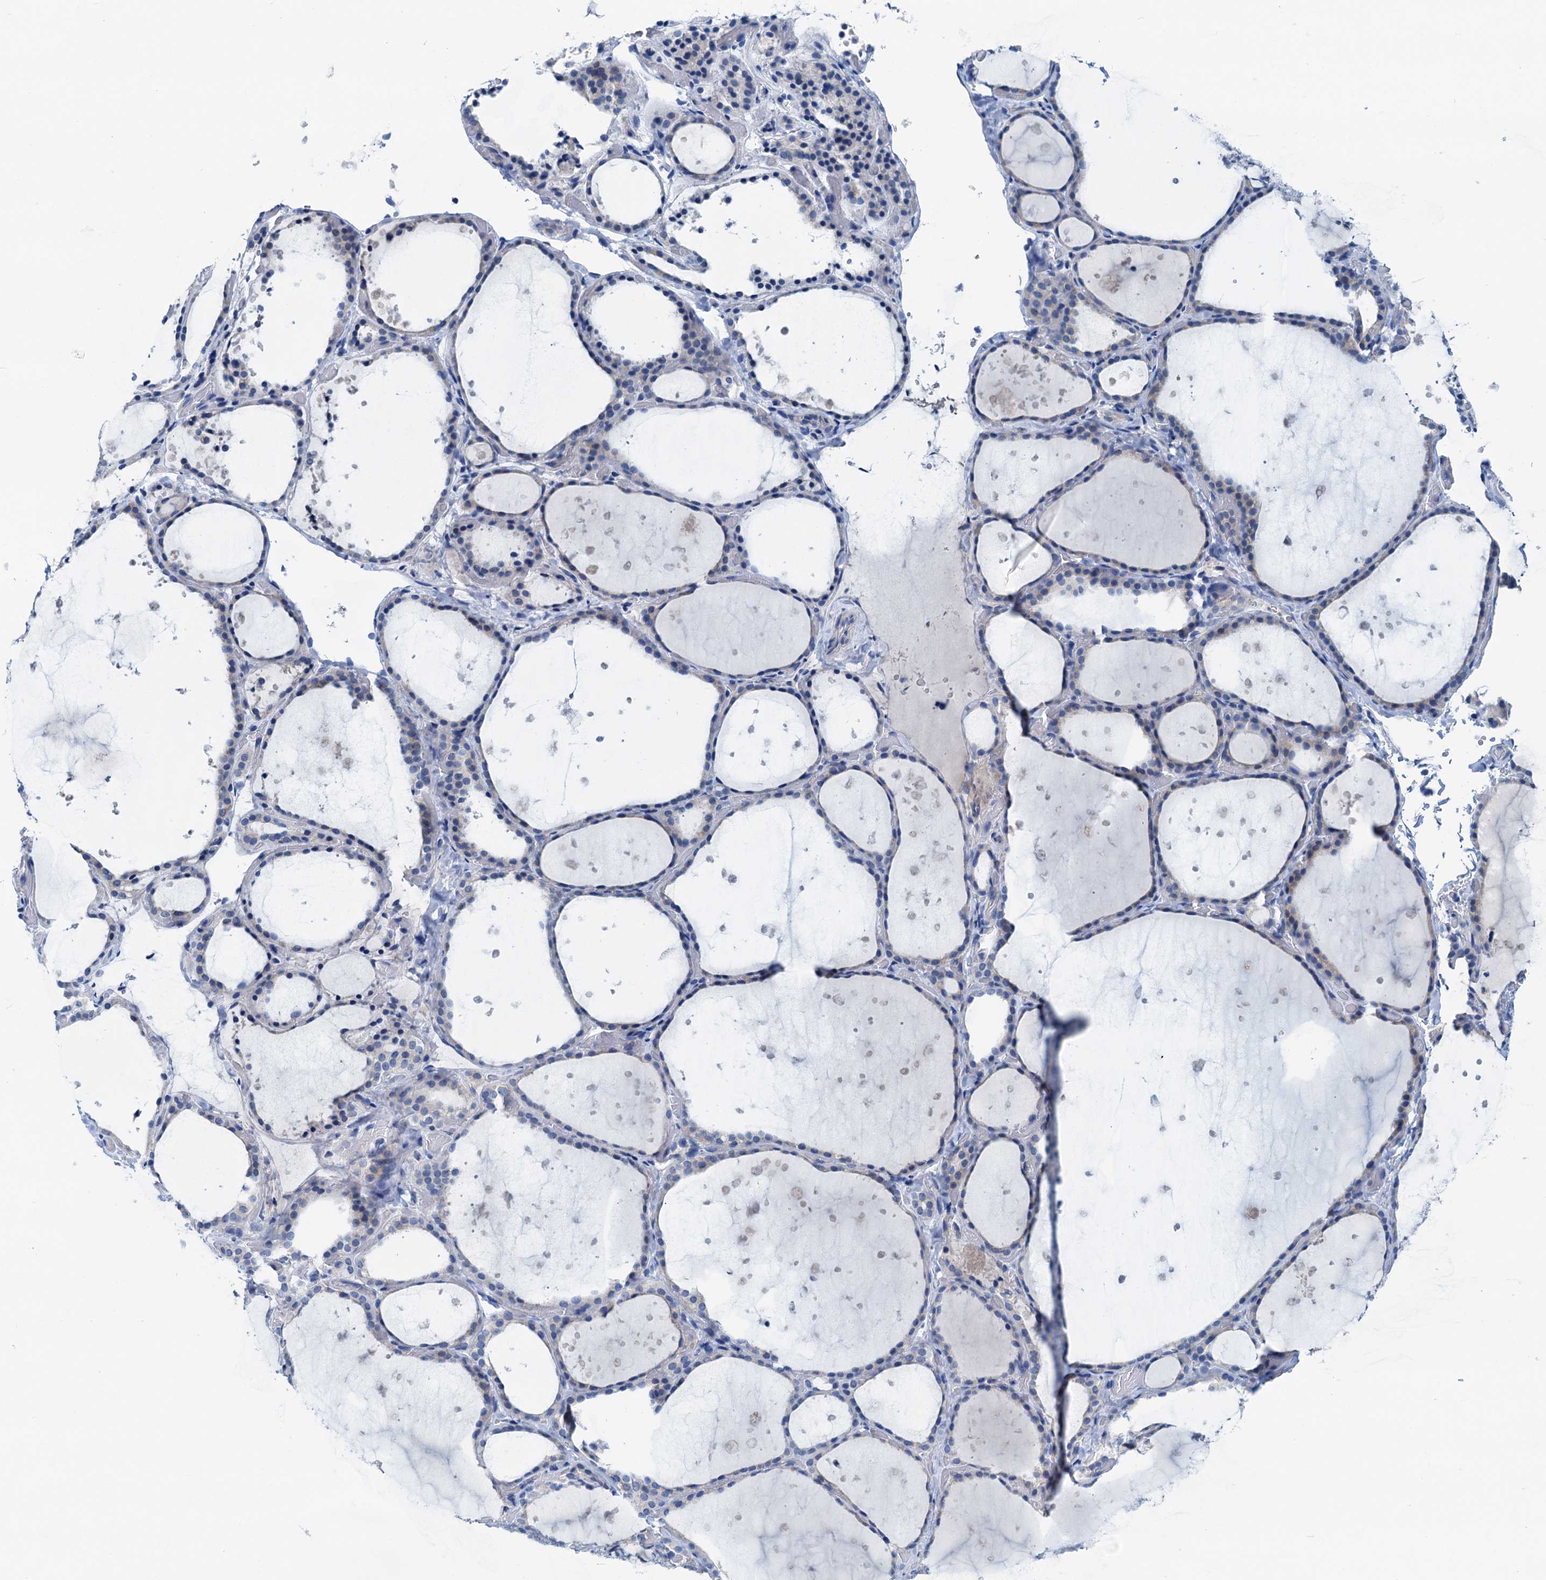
{"staining": {"intensity": "negative", "quantity": "none", "location": "none"}, "tissue": "thyroid gland", "cell_type": "Glandular cells", "image_type": "normal", "snomed": [{"axis": "morphology", "description": "Normal tissue, NOS"}, {"axis": "topography", "description": "Thyroid gland"}], "caption": "Immunohistochemistry image of unremarkable thyroid gland stained for a protein (brown), which shows no staining in glandular cells.", "gene": "KNDC1", "patient": {"sex": "female", "age": 44}}